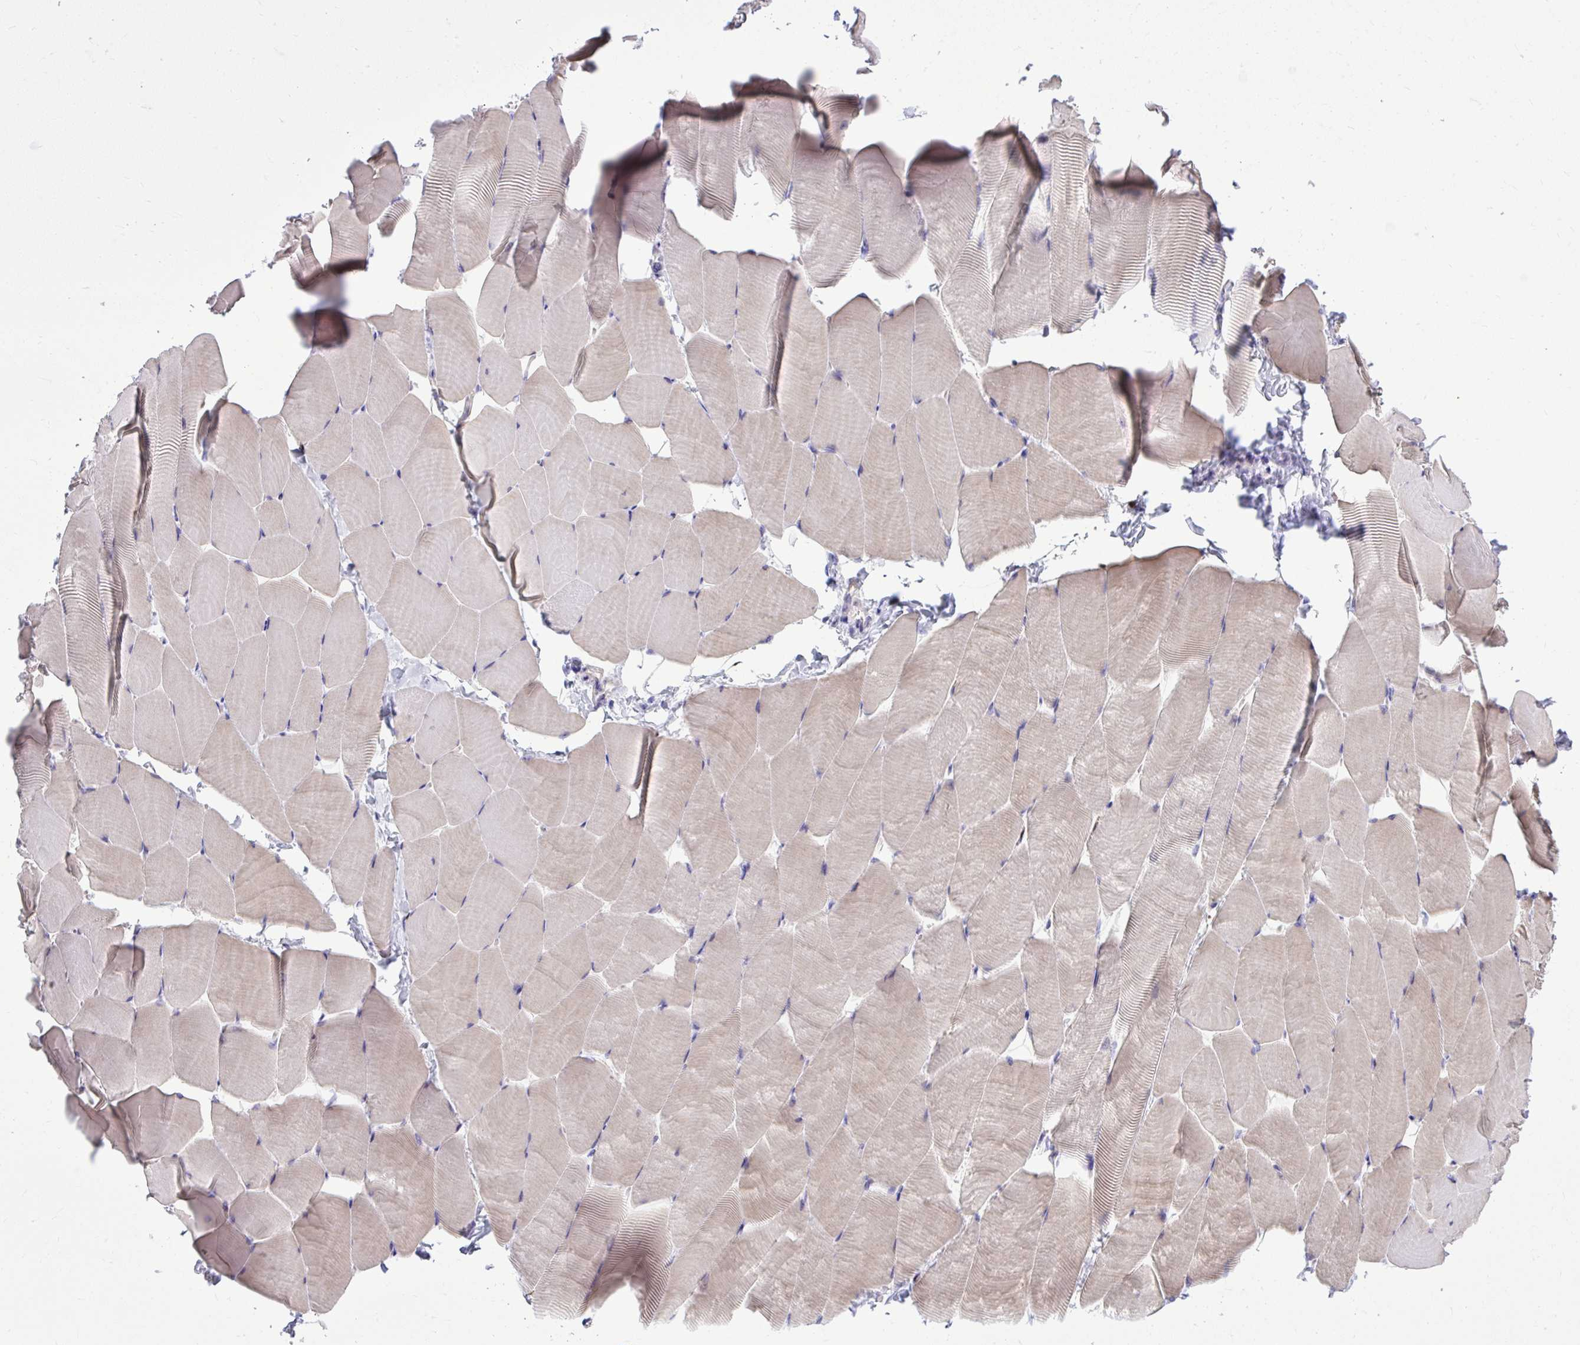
{"staining": {"intensity": "weak", "quantity": "25%-75%", "location": "cytoplasmic/membranous"}, "tissue": "skeletal muscle", "cell_type": "Myocytes", "image_type": "normal", "snomed": [{"axis": "morphology", "description": "Normal tissue, NOS"}, {"axis": "topography", "description": "Skeletal muscle"}], "caption": "Protein staining exhibits weak cytoplasmic/membranous positivity in approximately 25%-75% of myocytes in benign skeletal muscle. (DAB (3,3'-diaminobenzidine) IHC with brightfield microscopy, high magnification).", "gene": "GRK4", "patient": {"sex": "male", "age": 25}}